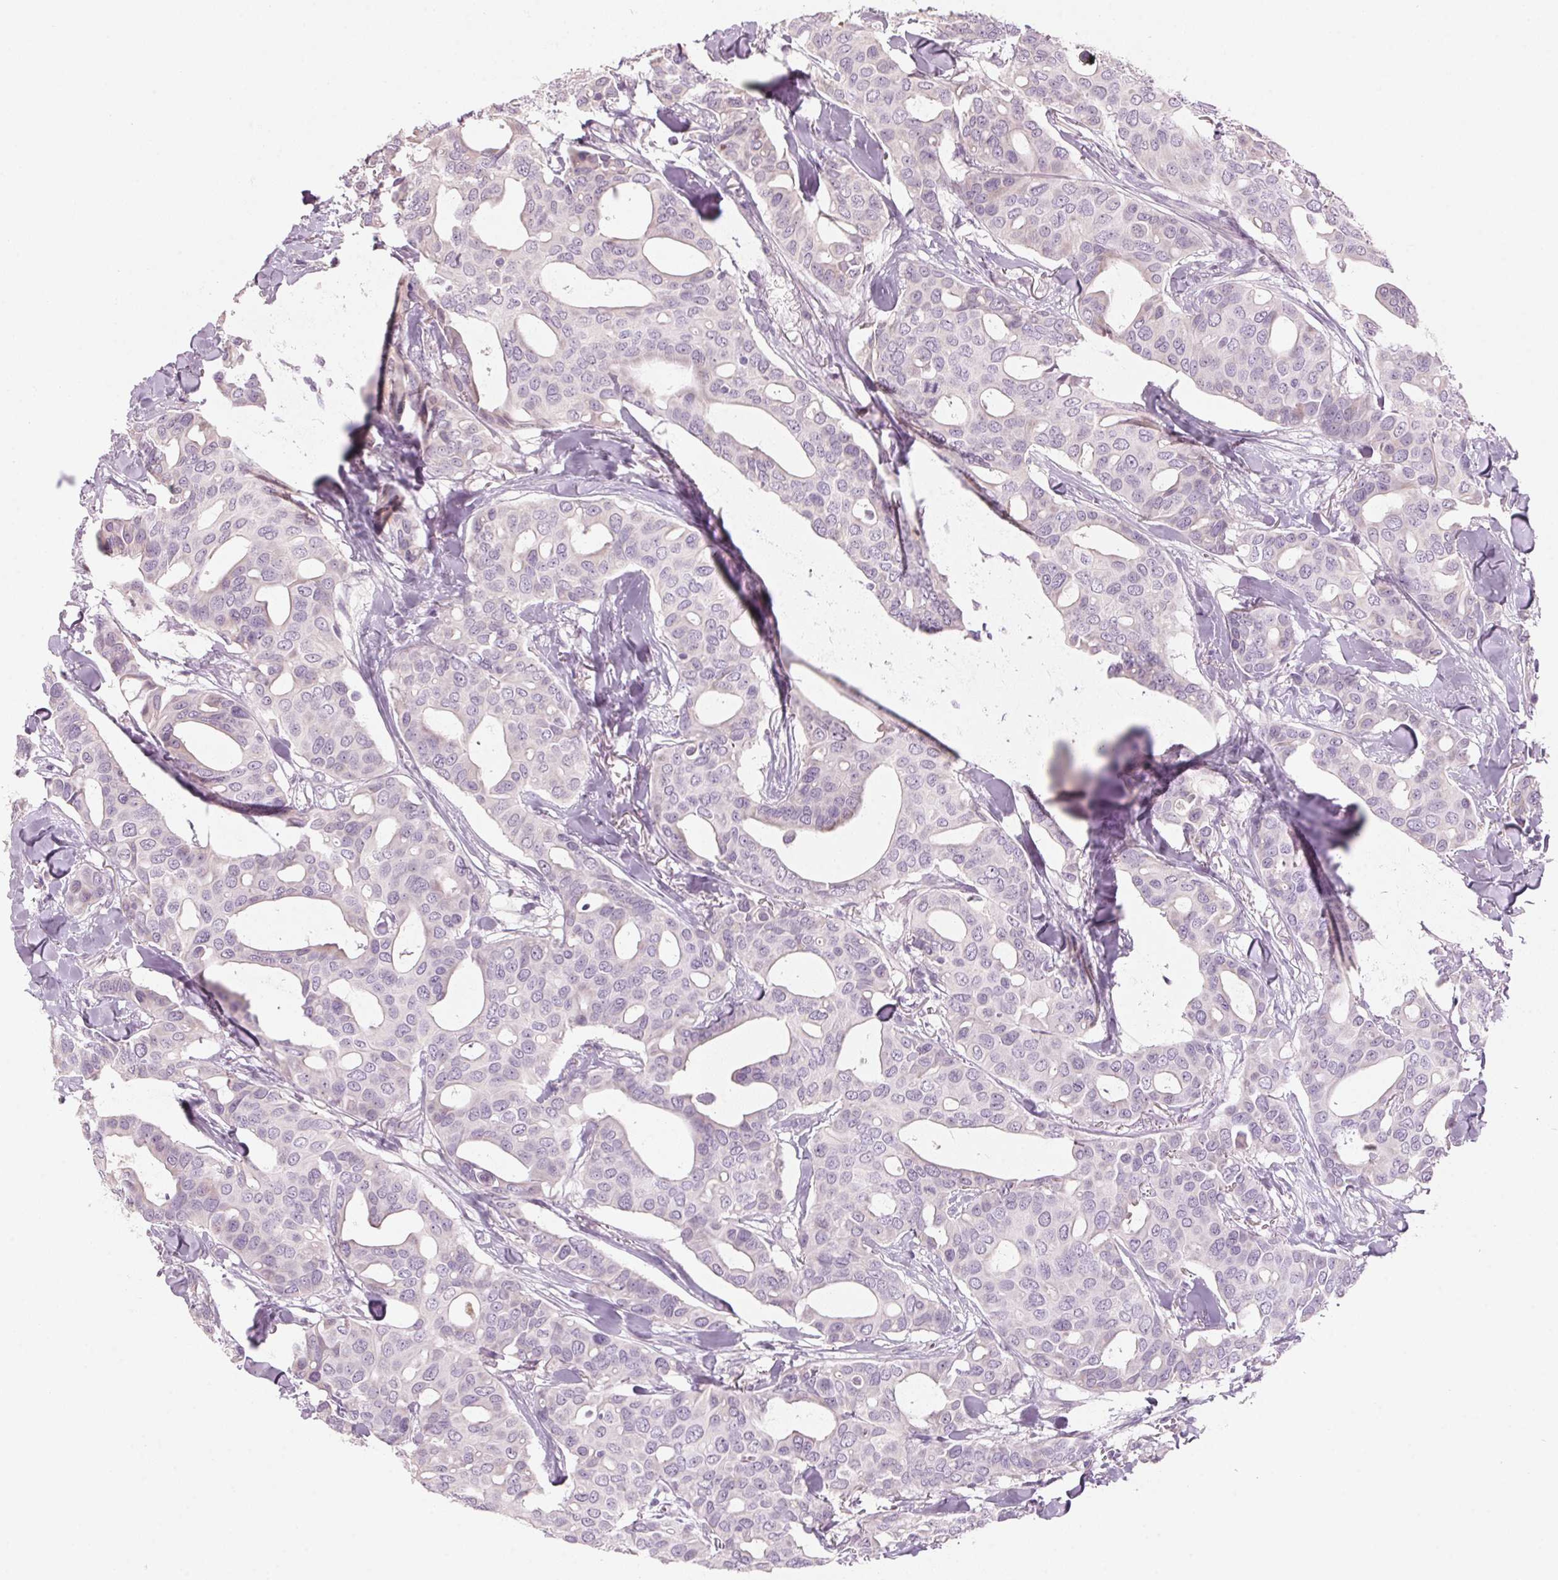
{"staining": {"intensity": "negative", "quantity": "none", "location": "none"}, "tissue": "breast cancer", "cell_type": "Tumor cells", "image_type": "cancer", "snomed": [{"axis": "morphology", "description": "Duct carcinoma"}, {"axis": "topography", "description": "Breast"}], "caption": "Tumor cells show no significant protein staining in breast cancer (intraductal carcinoma).", "gene": "ADAM20", "patient": {"sex": "female", "age": 54}}